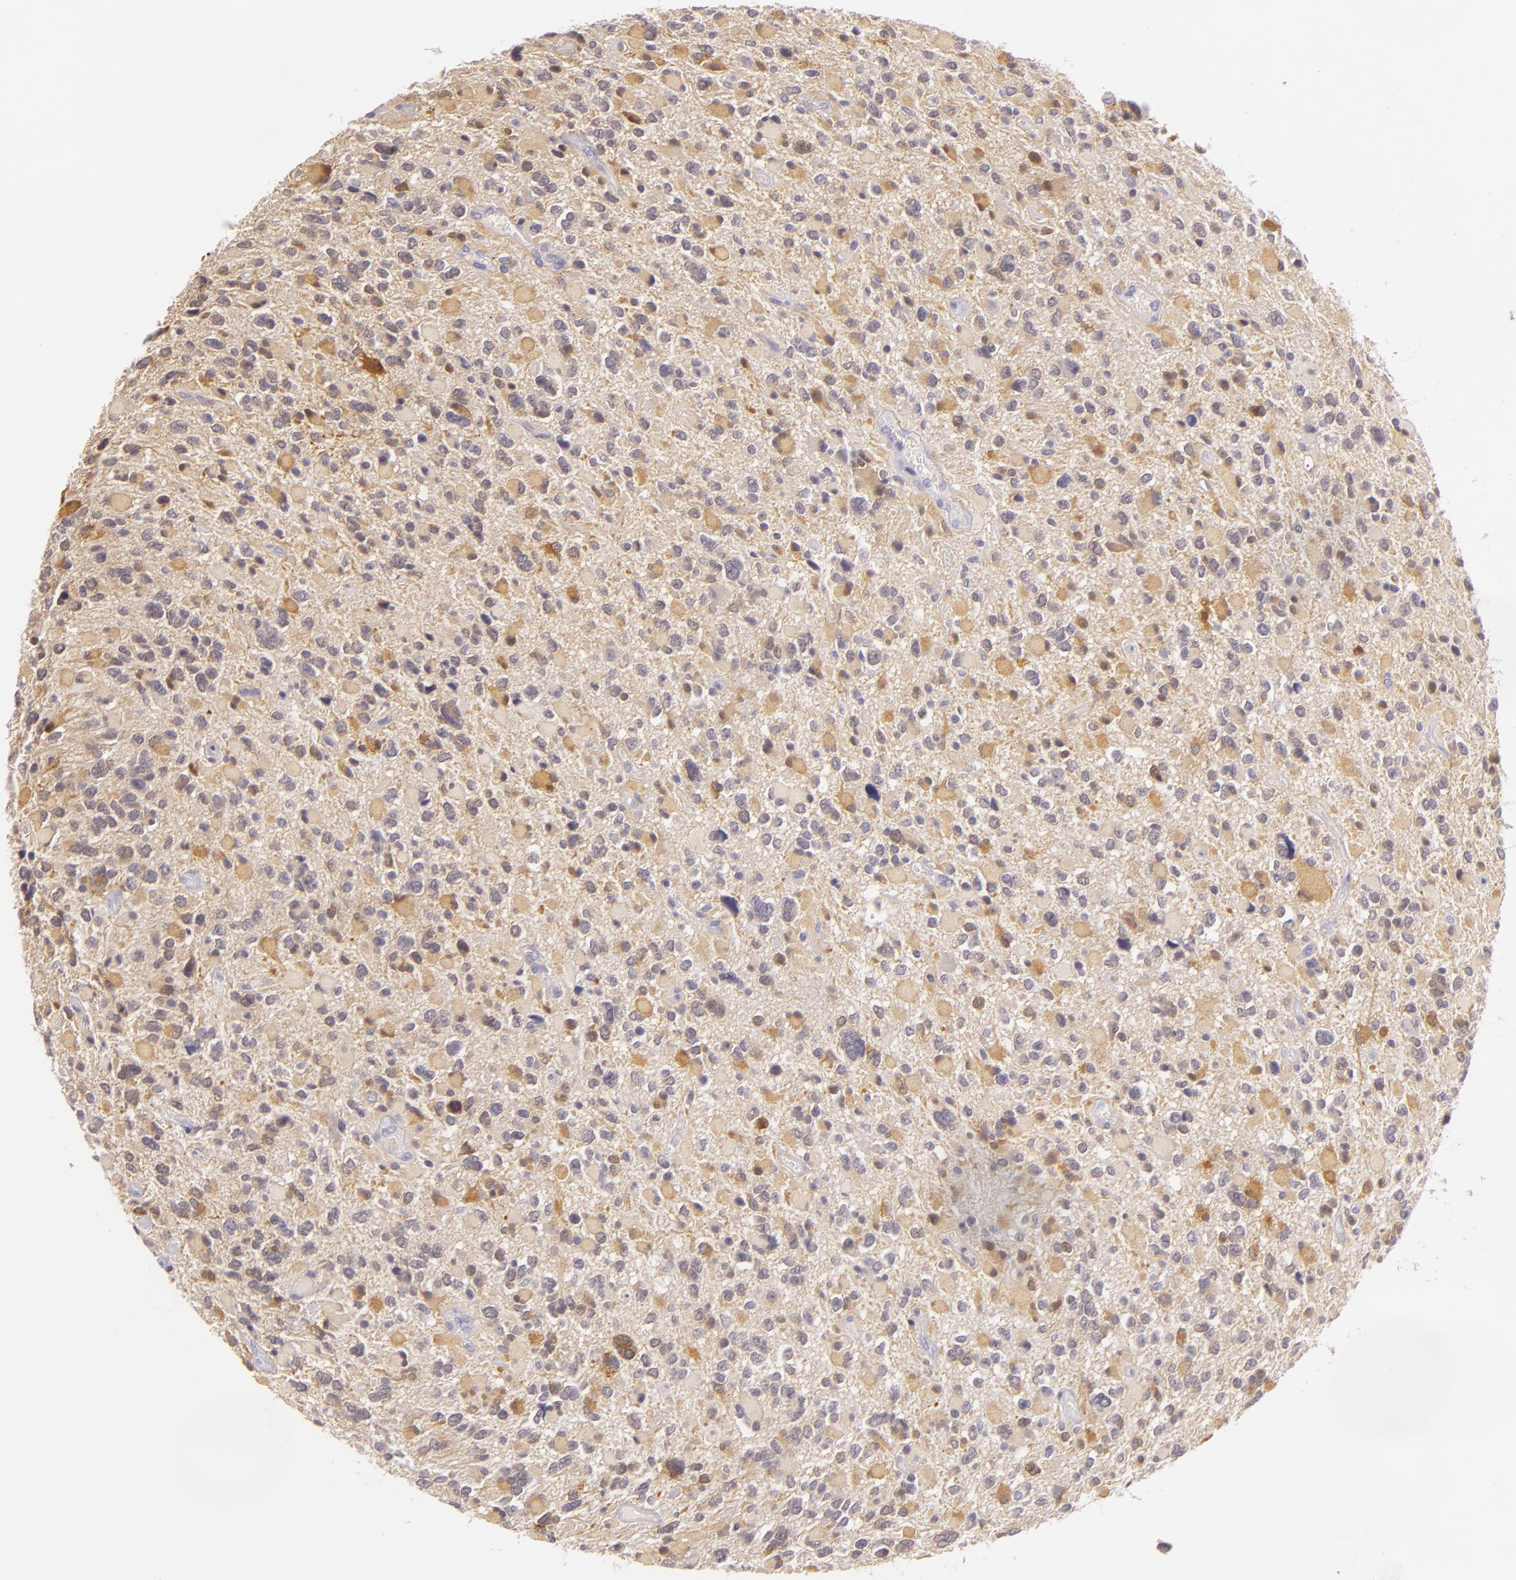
{"staining": {"intensity": "weak", "quantity": "25%-75%", "location": "cytoplasmic/membranous"}, "tissue": "glioma", "cell_type": "Tumor cells", "image_type": "cancer", "snomed": [{"axis": "morphology", "description": "Glioma, malignant, High grade"}, {"axis": "topography", "description": "Brain"}], "caption": "A micrograph of high-grade glioma (malignant) stained for a protein shows weak cytoplasmic/membranous brown staining in tumor cells. (IHC, brightfield microscopy, high magnification).", "gene": "CBS", "patient": {"sex": "female", "age": 37}}